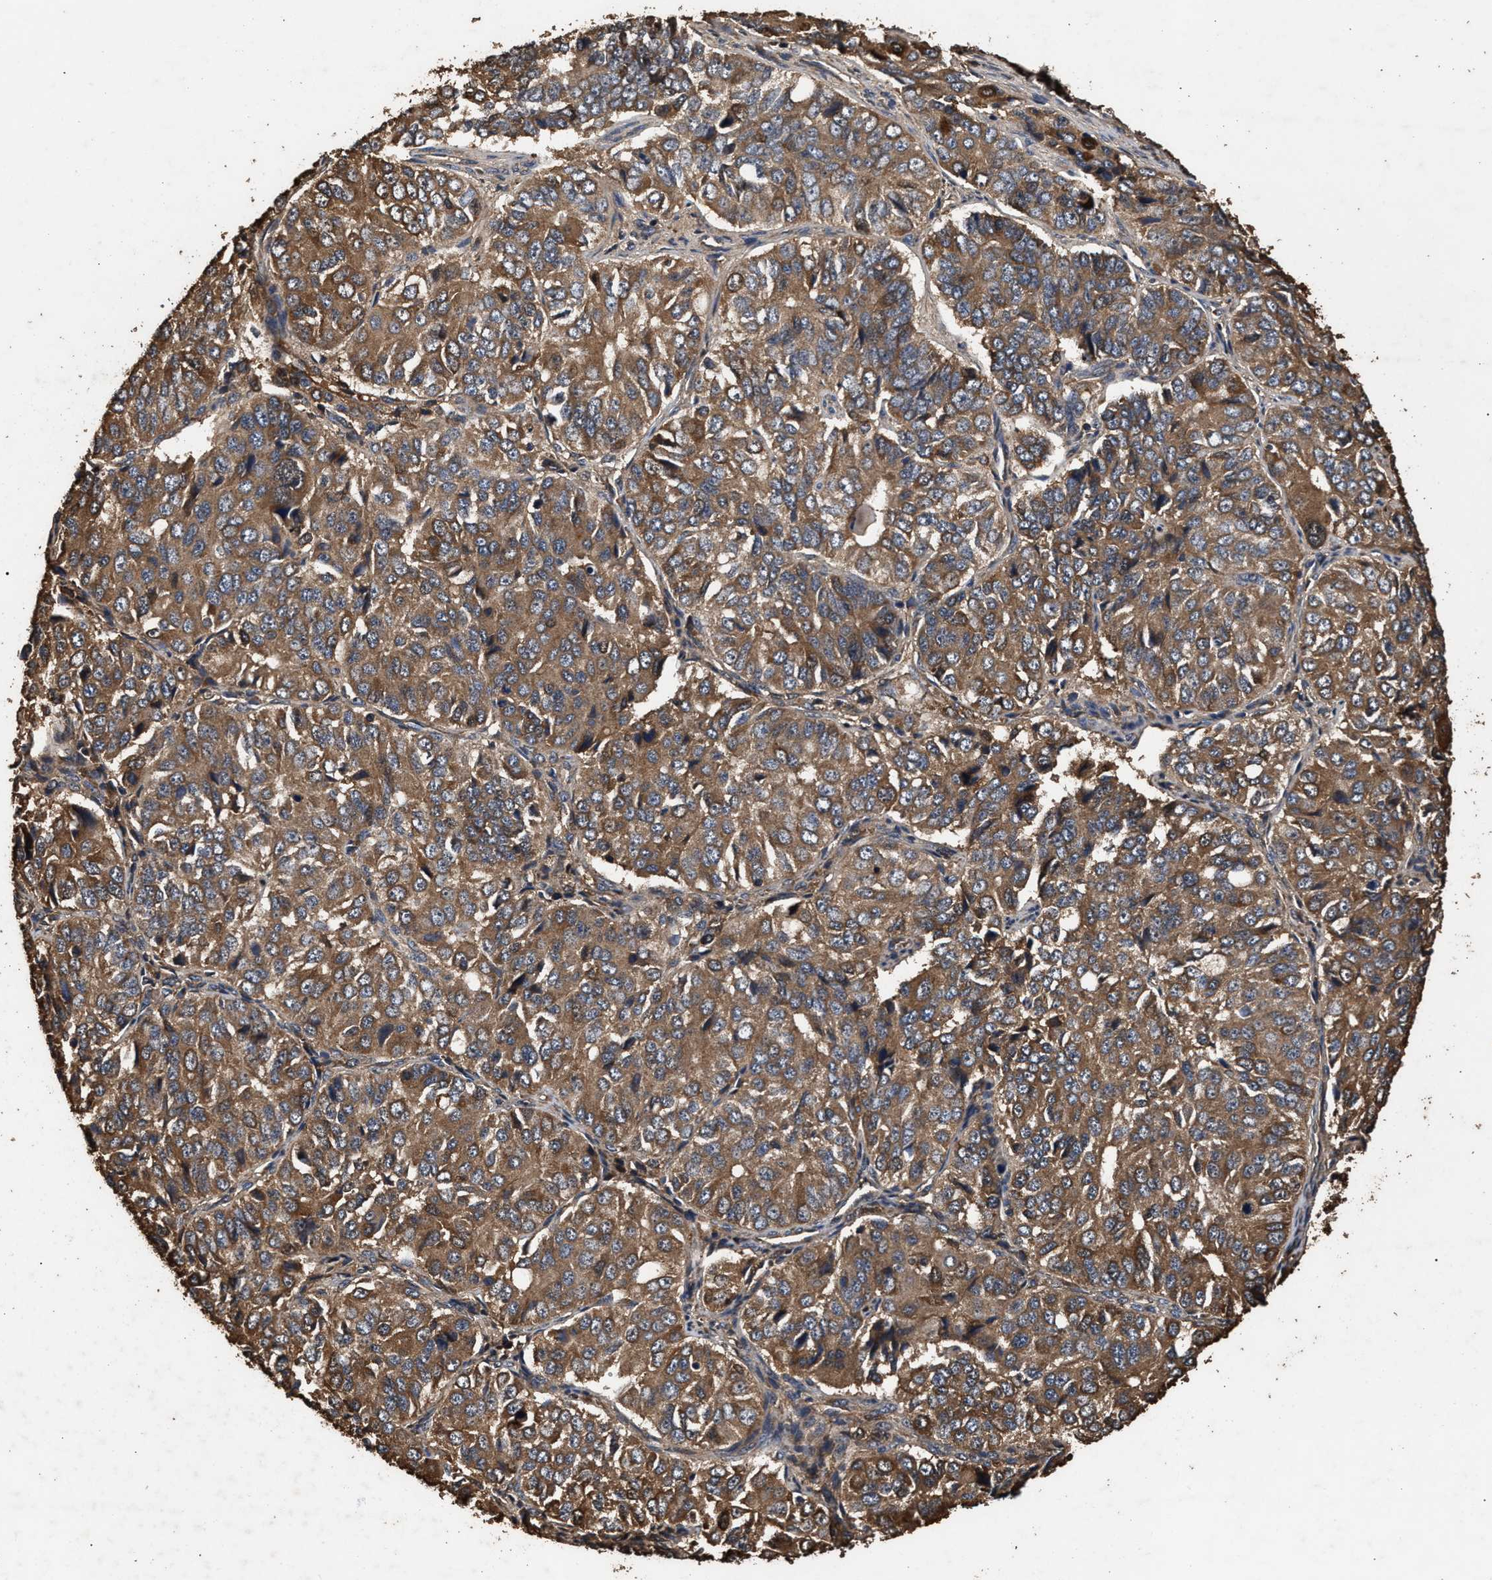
{"staining": {"intensity": "moderate", "quantity": ">75%", "location": "cytoplasmic/membranous"}, "tissue": "ovarian cancer", "cell_type": "Tumor cells", "image_type": "cancer", "snomed": [{"axis": "morphology", "description": "Carcinoma, endometroid"}, {"axis": "topography", "description": "Ovary"}], "caption": "Immunohistochemical staining of endometroid carcinoma (ovarian) exhibits moderate cytoplasmic/membranous protein expression in approximately >75% of tumor cells.", "gene": "KYAT1", "patient": {"sex": "female", "age": 51}}